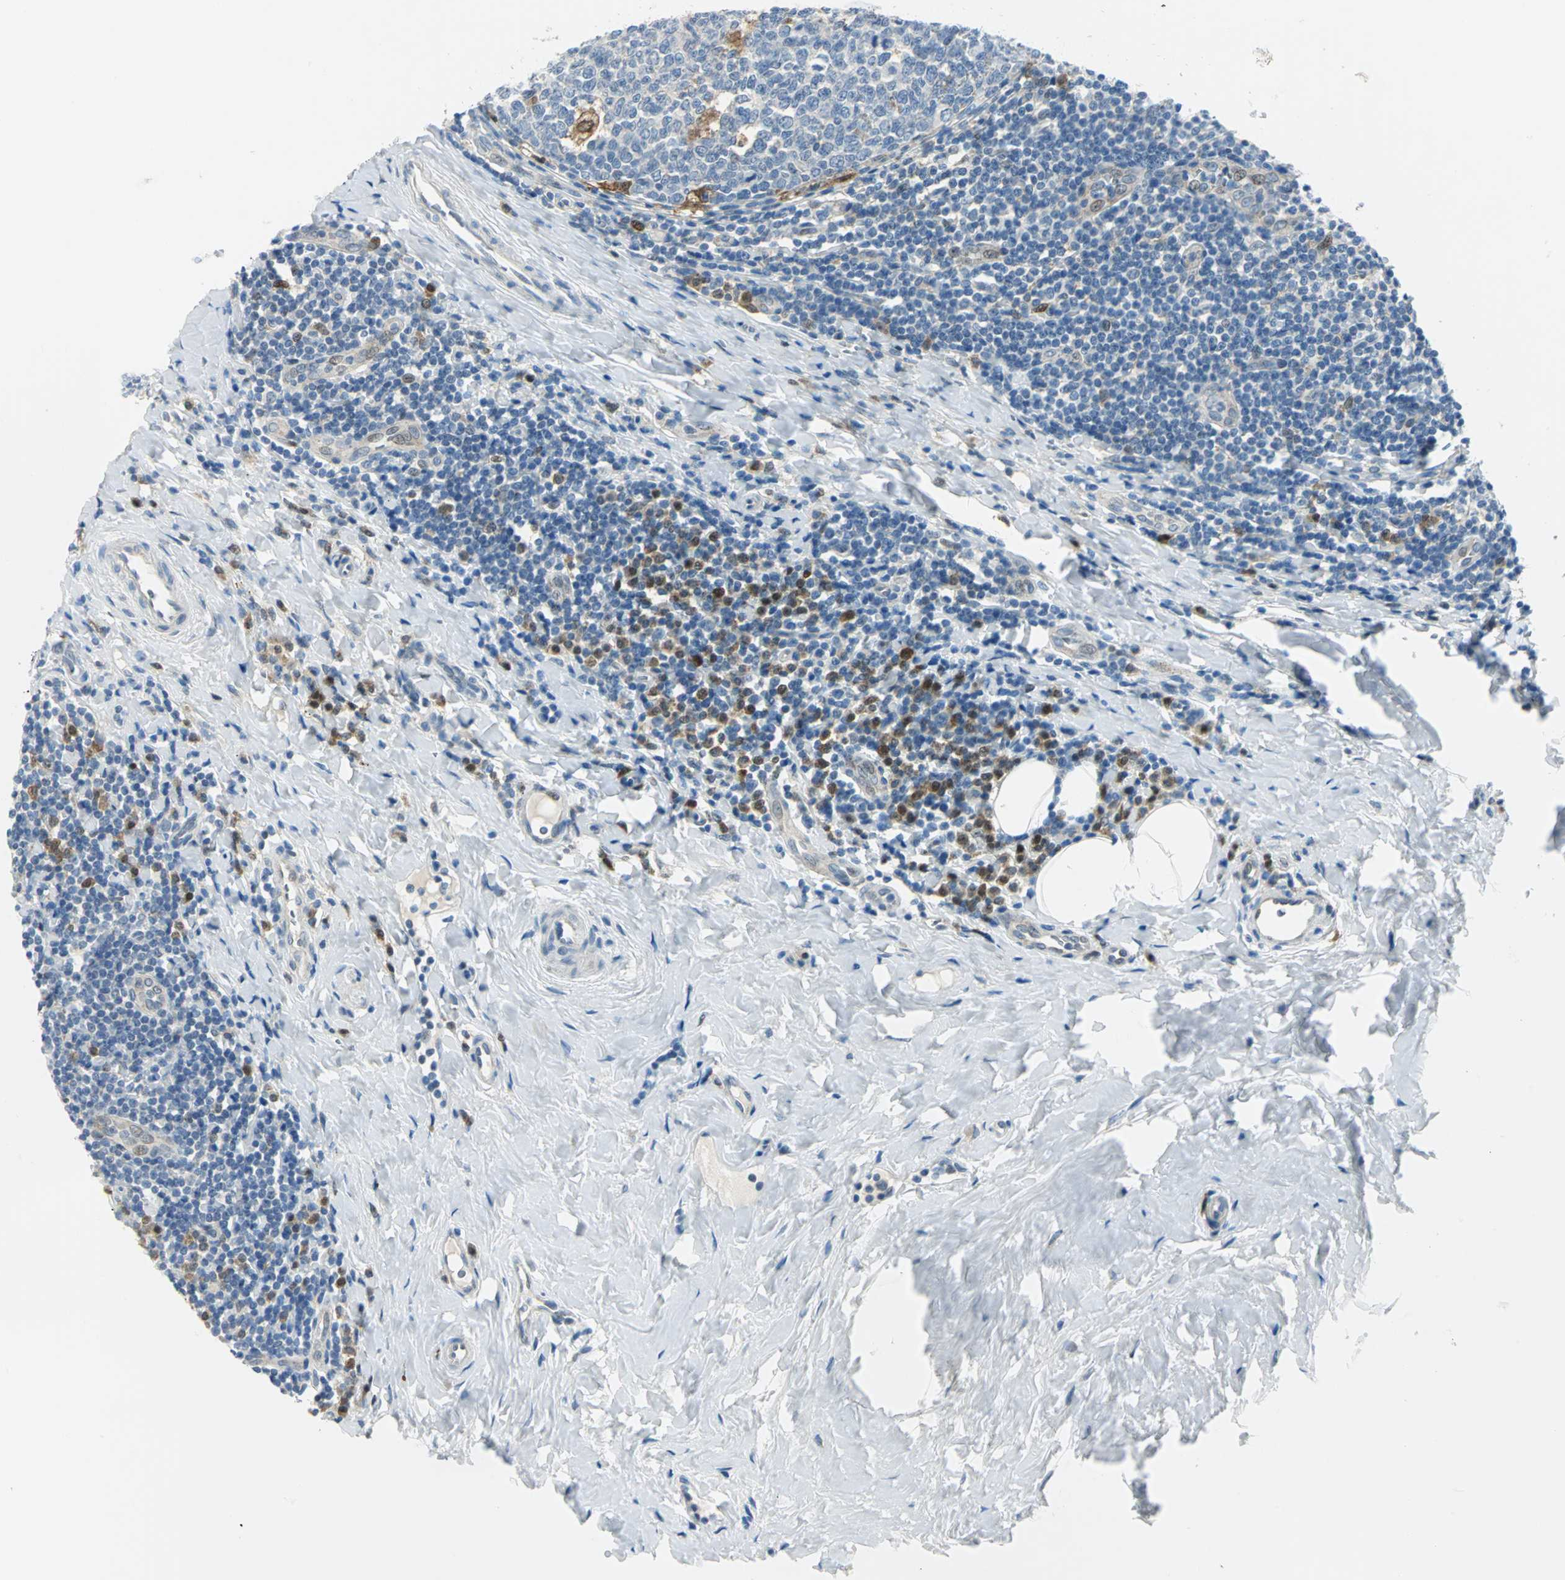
{"staining": {"intensity": "negative", "quantity": "none", "location": "none"}, "tissue": "tonsil", "cell_type": "Germinal center cells", "image_type": "normal", "snomed": [{"axis": "morphology", "description": "Normal tissue, NOS"}, {"axis": "topography", "description": "Tonsil"}], "caption": "Germinal center cells show no significant expression in unremarkable tonsil. (DAB (3,3'-diaminobenzidine) immunohistochemistry (IHC) with hematoxylin counter stain).", "gene": "AKR1A1", "patient": {"sex": "male", "age": 31}}